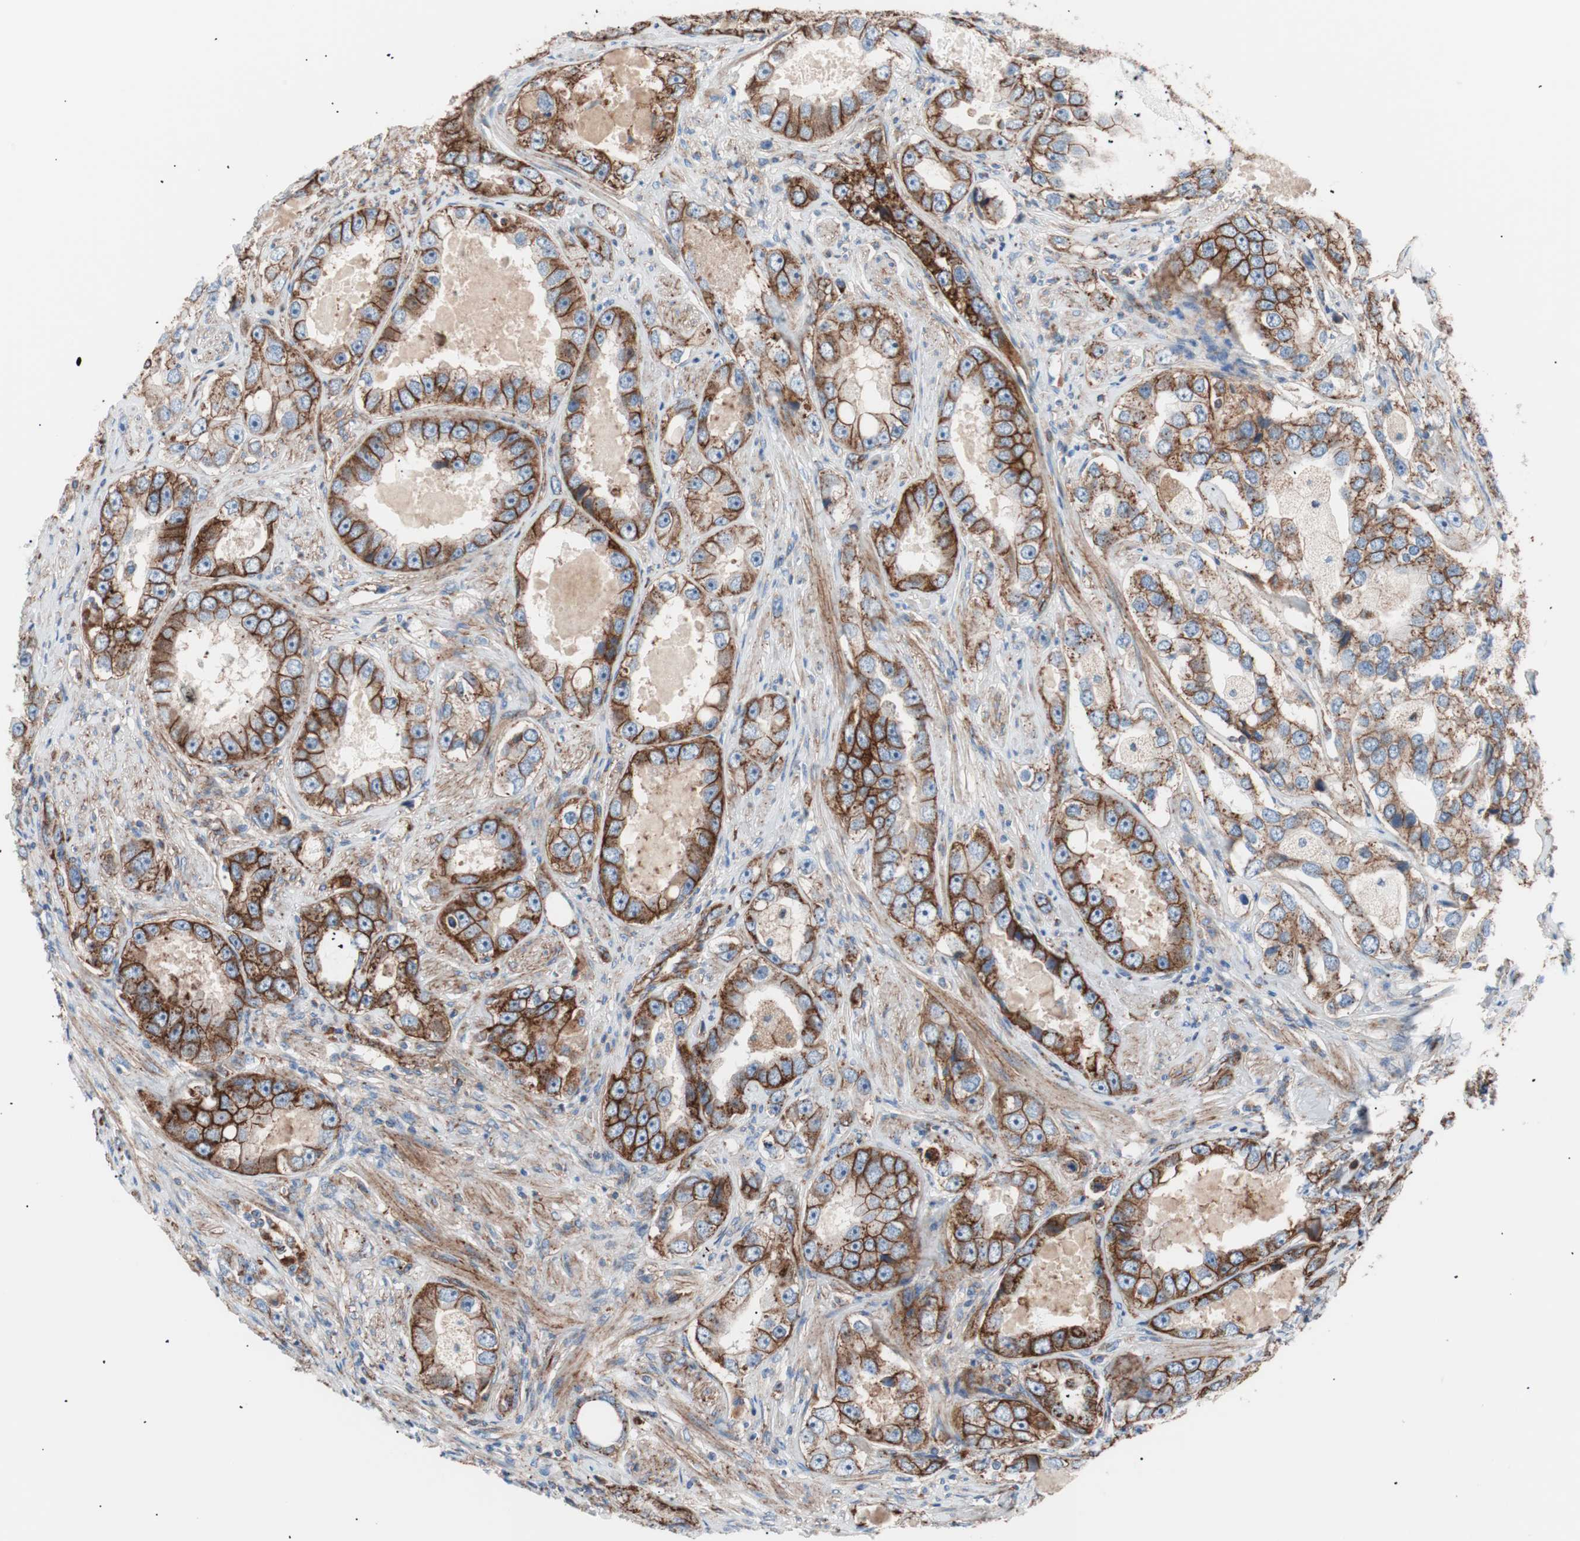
{"staining": {"intensity": "moderate", "quantity": ">75%", "location": "cytoplasmic/membranous"}, "tissue": "prostate cancer", "cell_type": "Tumor cells", "image_type": "cancer", "snomed": [{"axis": "morphology", "description": "Adenocarcinoma, High grade"}, {"axis": "topography", "description": "Prostate"}], "caption": "This photomicrograph shows immunohistochemistry staining of prostate high-grade adenocarcinoma, with medium moderate cytoplasmic/membranous positivity in approximately >75% of tumor cells.", "gene": "FLOT2", "patient": {"sex": "male", "age": 63}}